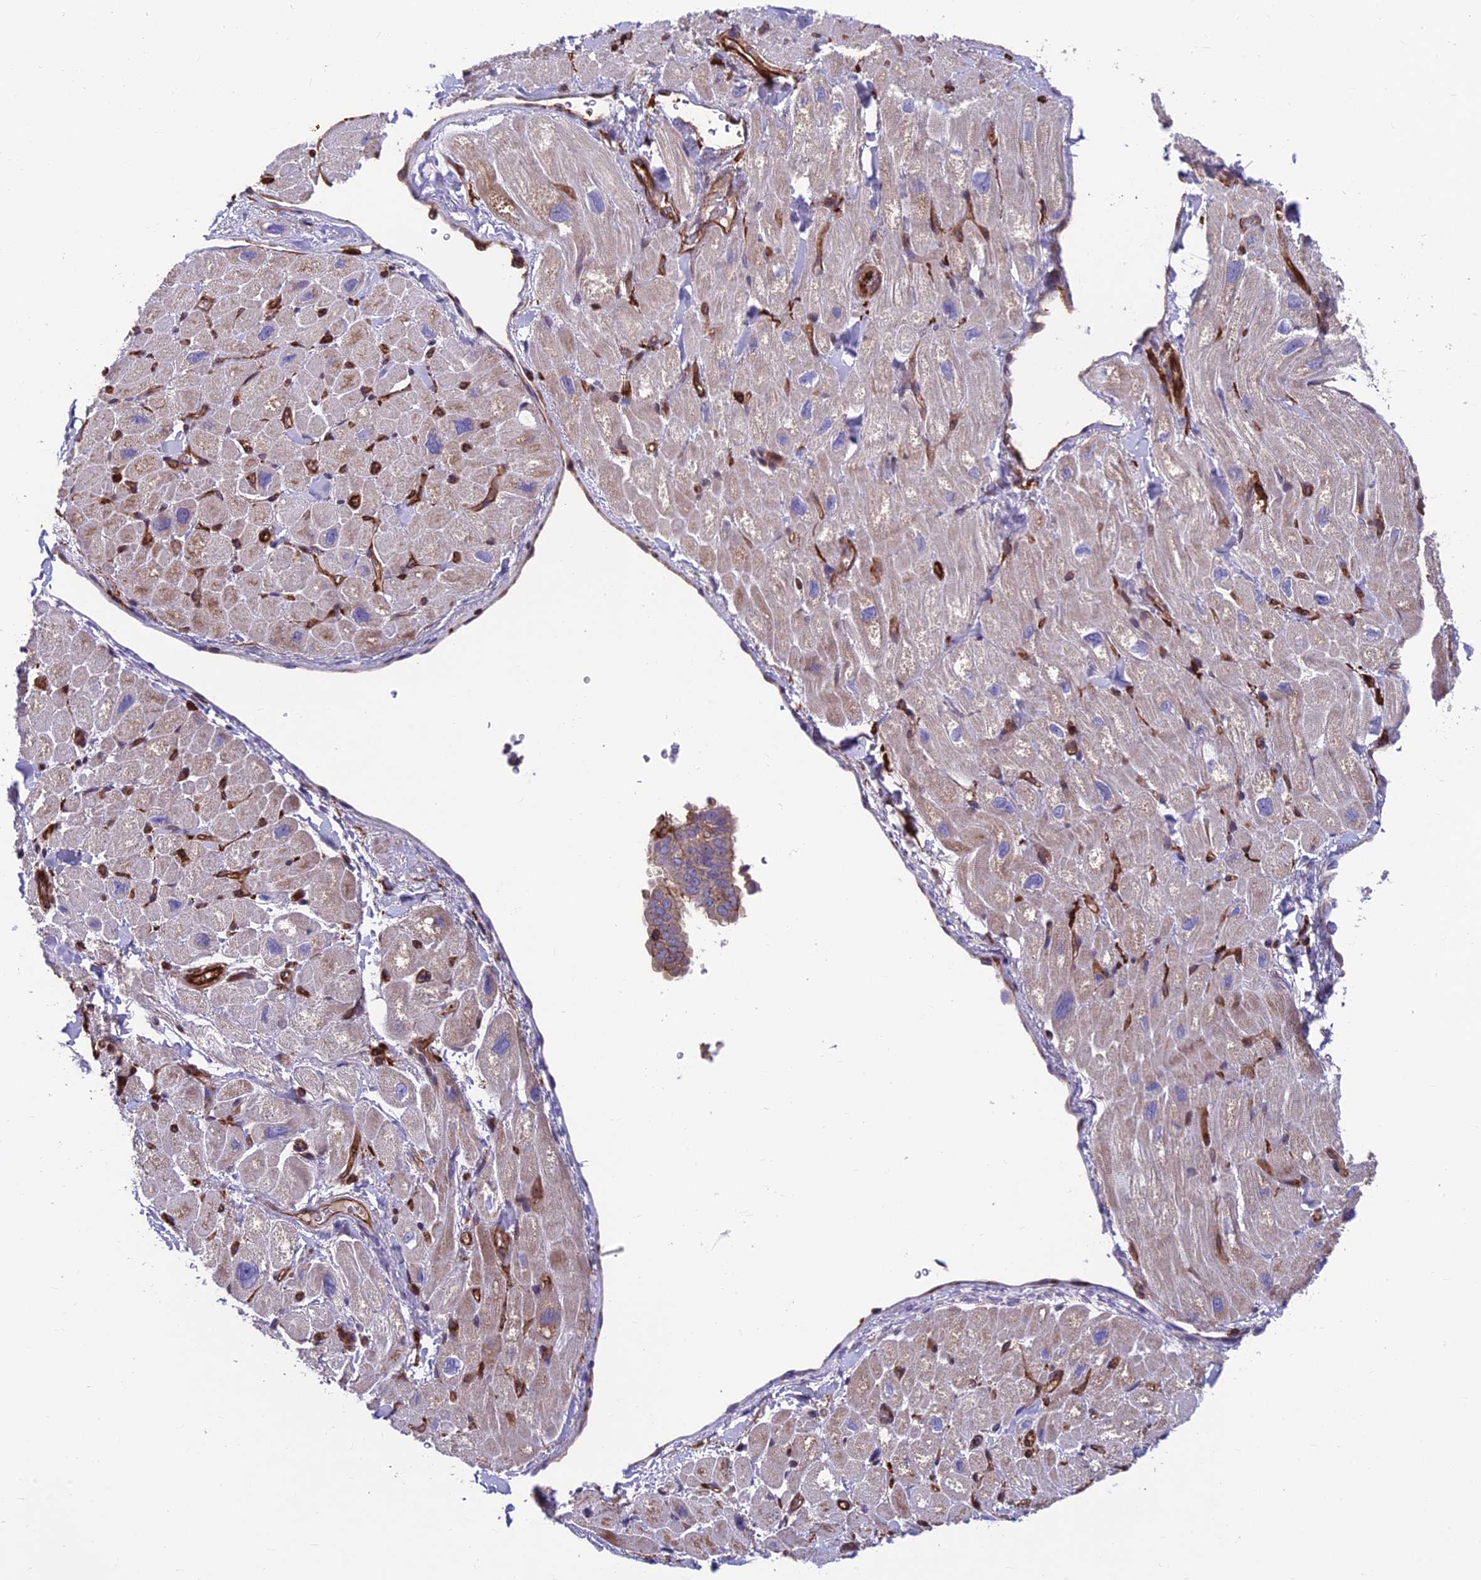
{"staining": {"intensity": "negative", "quantity": "none", "location": "none"}, "tissue": "heart muscle", "cell_type": "Cardiomyocytes", "image_type": "normal", "snomed": [{"axis": "morphology", "description": "Normal tissue, NOS"}, {"axis": "topography", "description": "Heart"}], "caption": "Micrograph shows no significant protein staining in cardiomyocytes of unremarkable heart muscle. (DAB IHC with hematoxylin counter stain).", "gene": "RTN4RL1", "patient": {"sex": "male", "age": 65}}